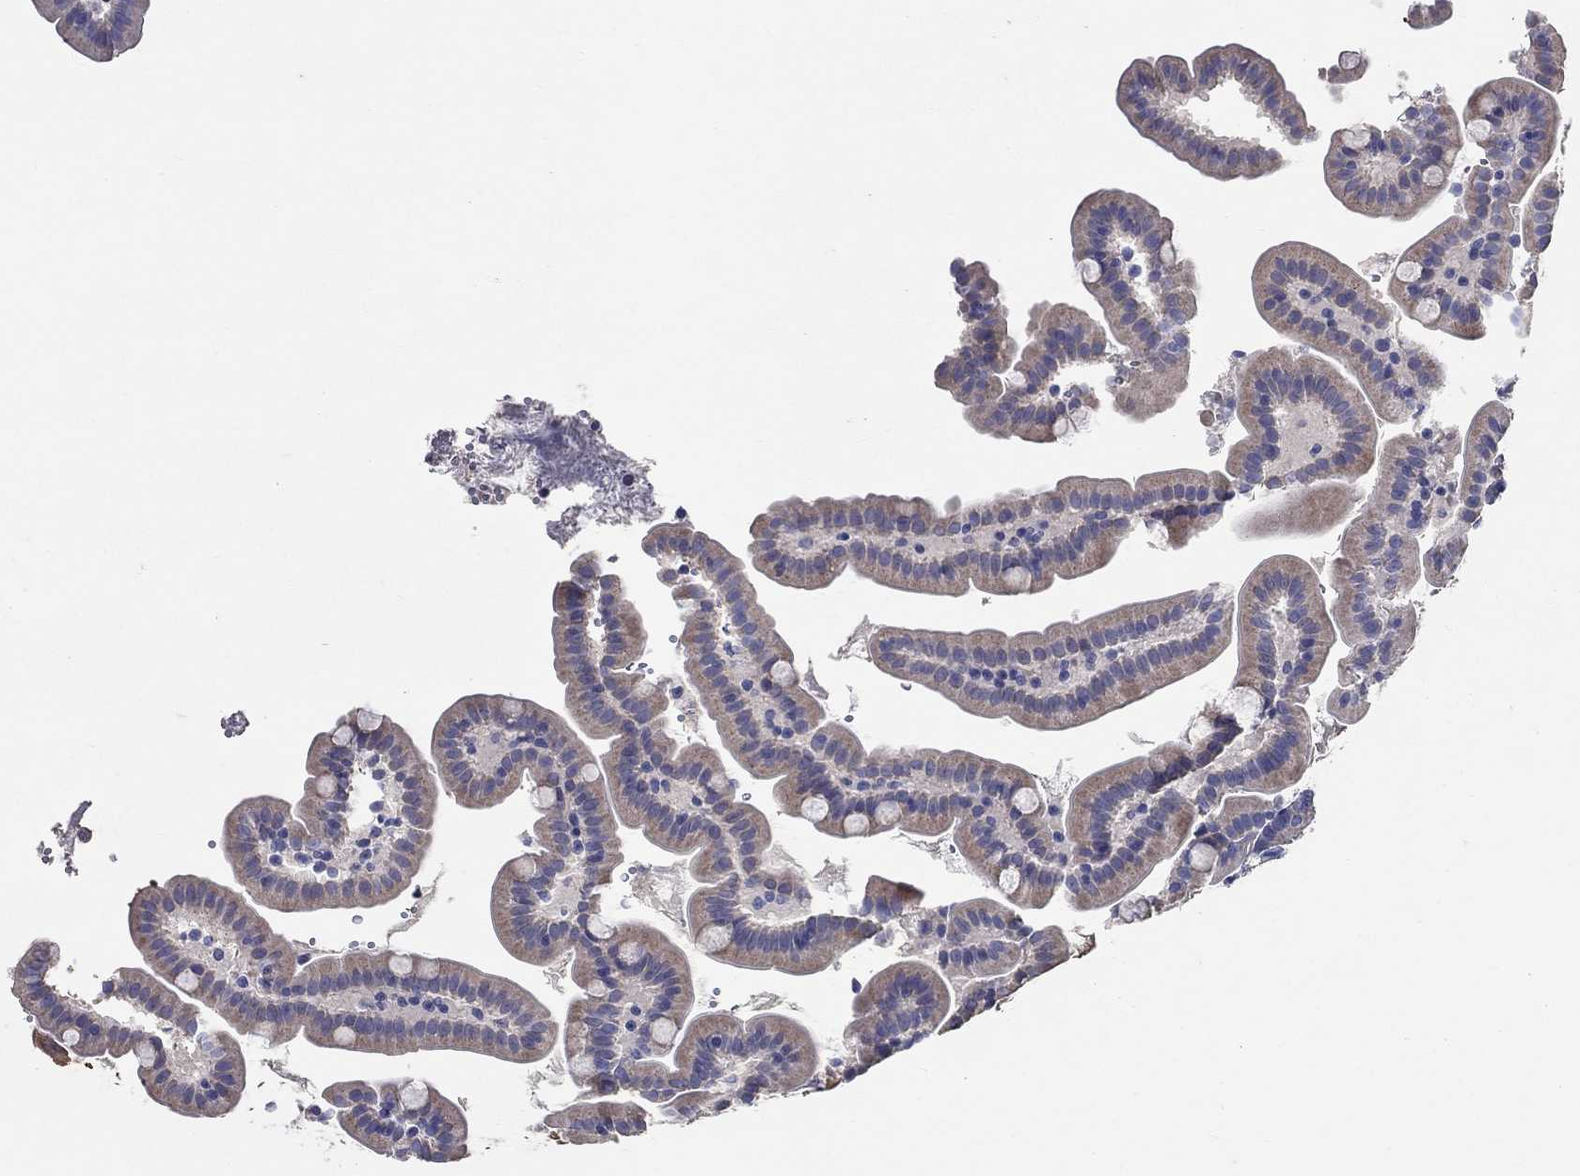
{"staining": {"intensity": "weak", "quantity": "<25%", "location": "cytoplasmic/membranous"}, "tissue": "small intestine", "cell_type": "Glandular cells", "image_type": "normal", "snomed": [{"axis": "morphology", "description": "Normal tissue, NOS"}, {"axis": "topography", "description": "Small intestine"}], "caption": "This is a image of immunohistochemistry staining of unremarkable small intestine, which shows no staining in glandular cells.", "gene": "PROZ", "patient": {"sex": "female", "age": 44}}